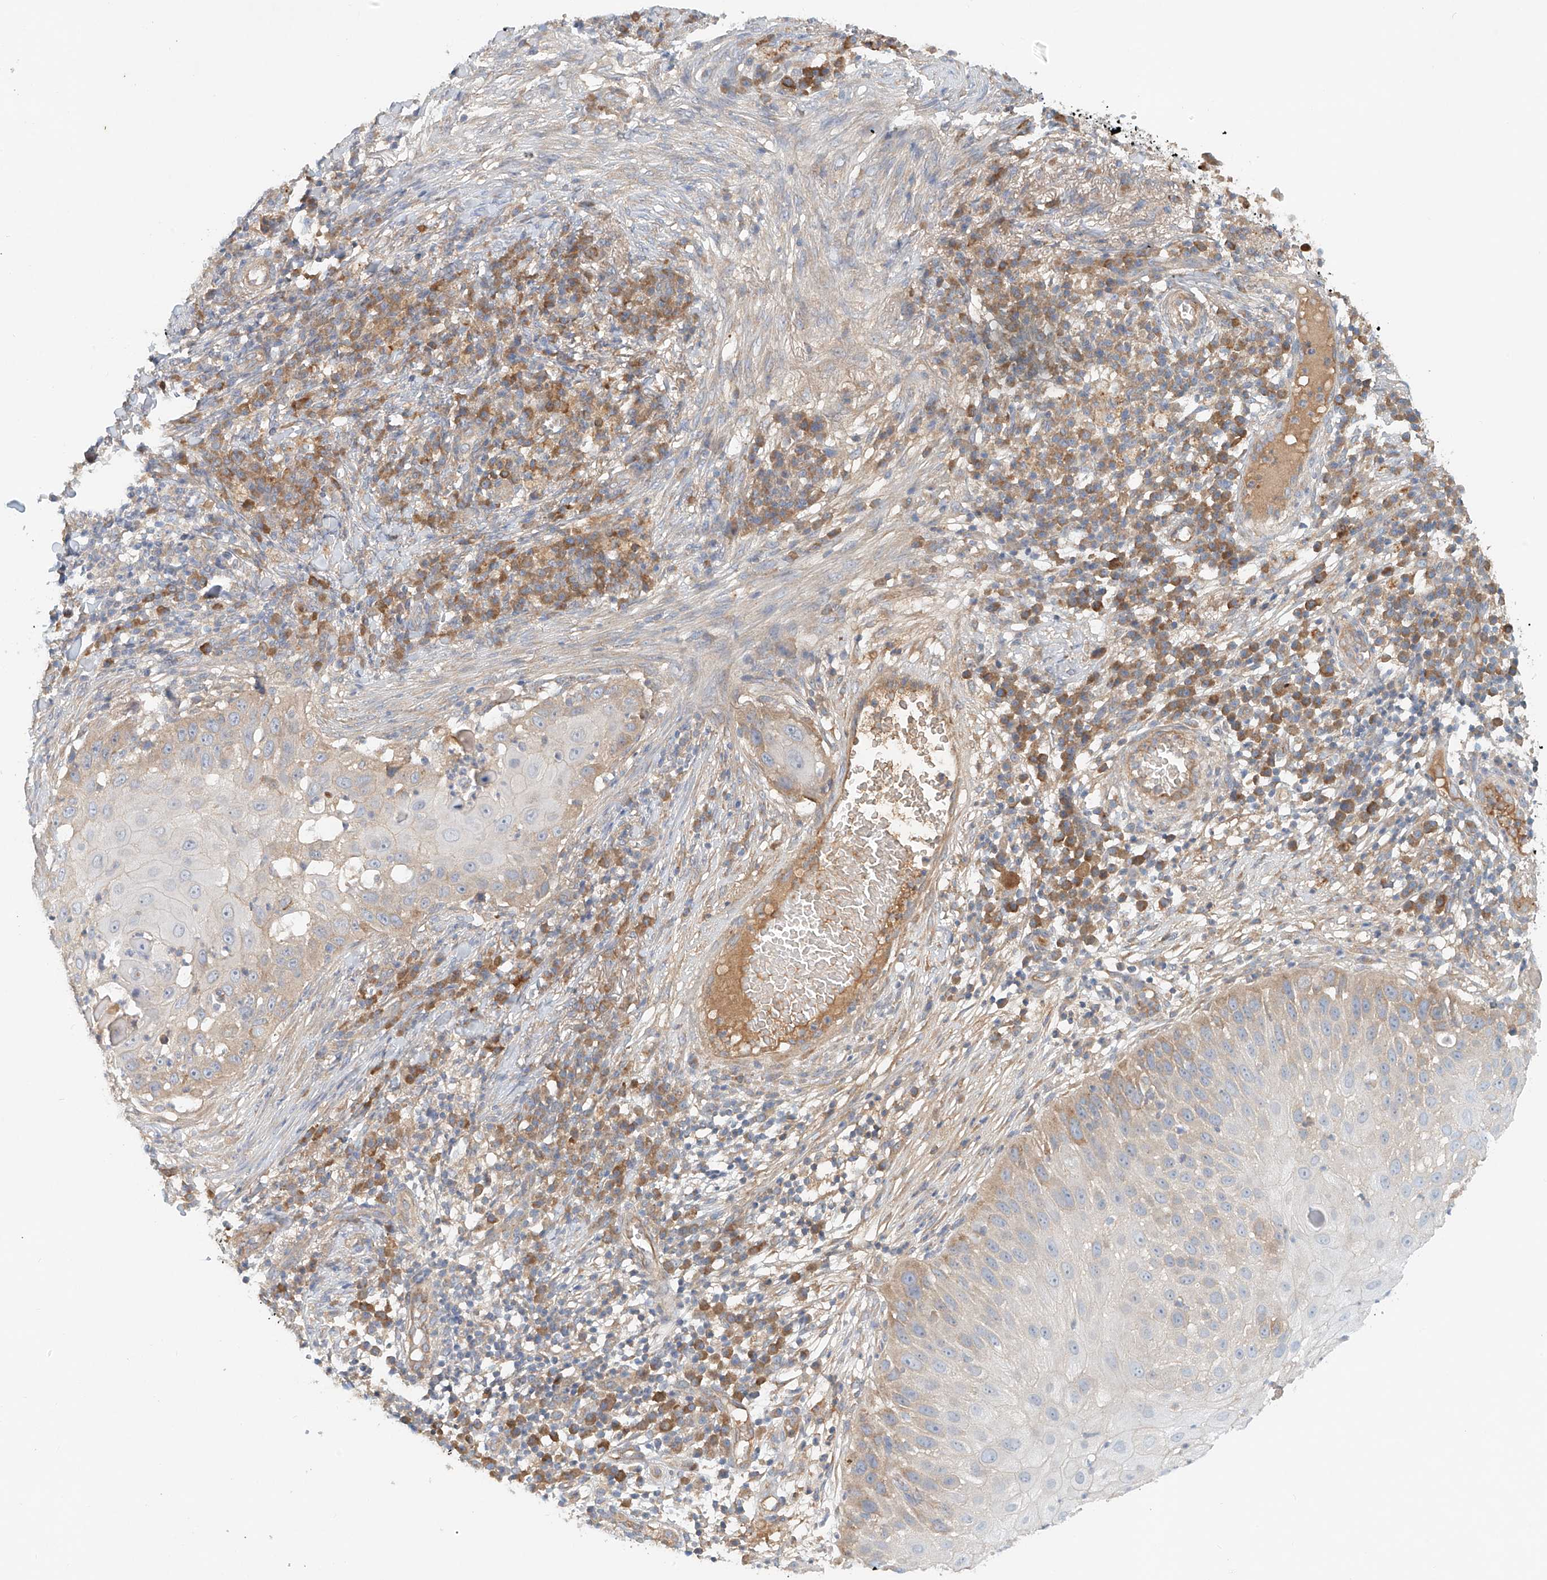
{"staining": {"intensity": "weak", "quantity": "<25%", "location": "cytoplasmic/membranous"}, "tissue": "skin cancer", "cell_type": "Tumor cells", "image_type": "cancer", "snomed": [{"axis": "morphology", "description": "Squamous cell carcinoma, NOS"}, {"axis": "topography", "description": "Skin"}], "caption": "This is an immunohistochemistry (IHC) histopathology image of human skin cancer. There is no positivity in tumor cells.", "gene": "LYRM9", "patient": {"sex": "female", "age": 44}}